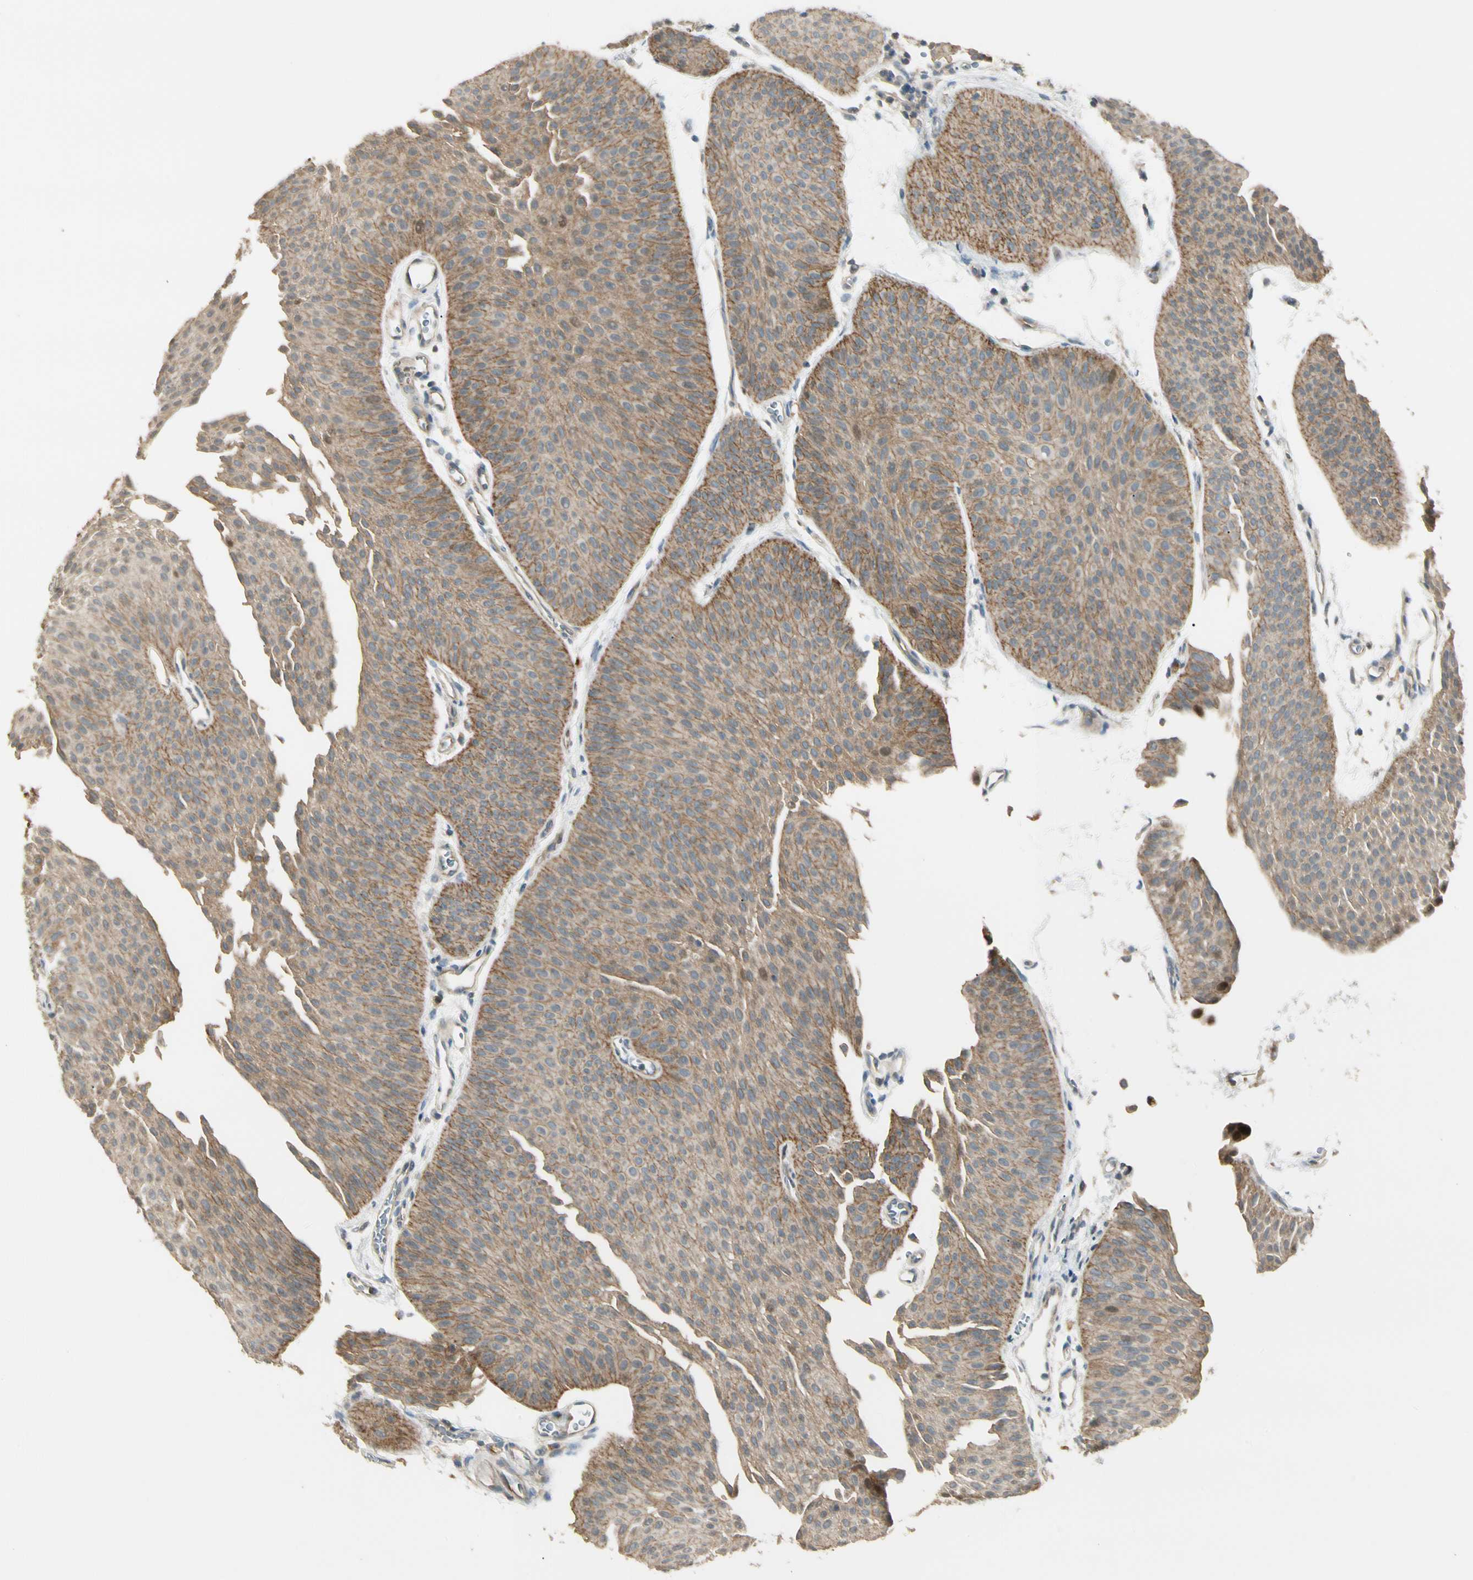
{"staining": {"intensity": "moderate", "quantity": ">75%", "location": "cytoplasmic/membranous"}, "tissue": "urothelial cancer", "cell_type": "Tumor cells", "image_type": "cancer", "snomed": [{"axis": "morphology", "description": "Urothelial carcinoma, Low grade"}, {"axis": "topography", "description": "Urinary bladder"}], "caption": "Protein expression analysis of urothelial carcinoma (low-grade) shows moderate cytoplasmic/membranous staining in approximately >75% of tumor cells. (DAB (3,3'-diaminobenzidine) IHC, brown staining for protein, blue staining for nuclei).", "gene": "P3H2", "patient": {"sex": "female", "age": 60}}